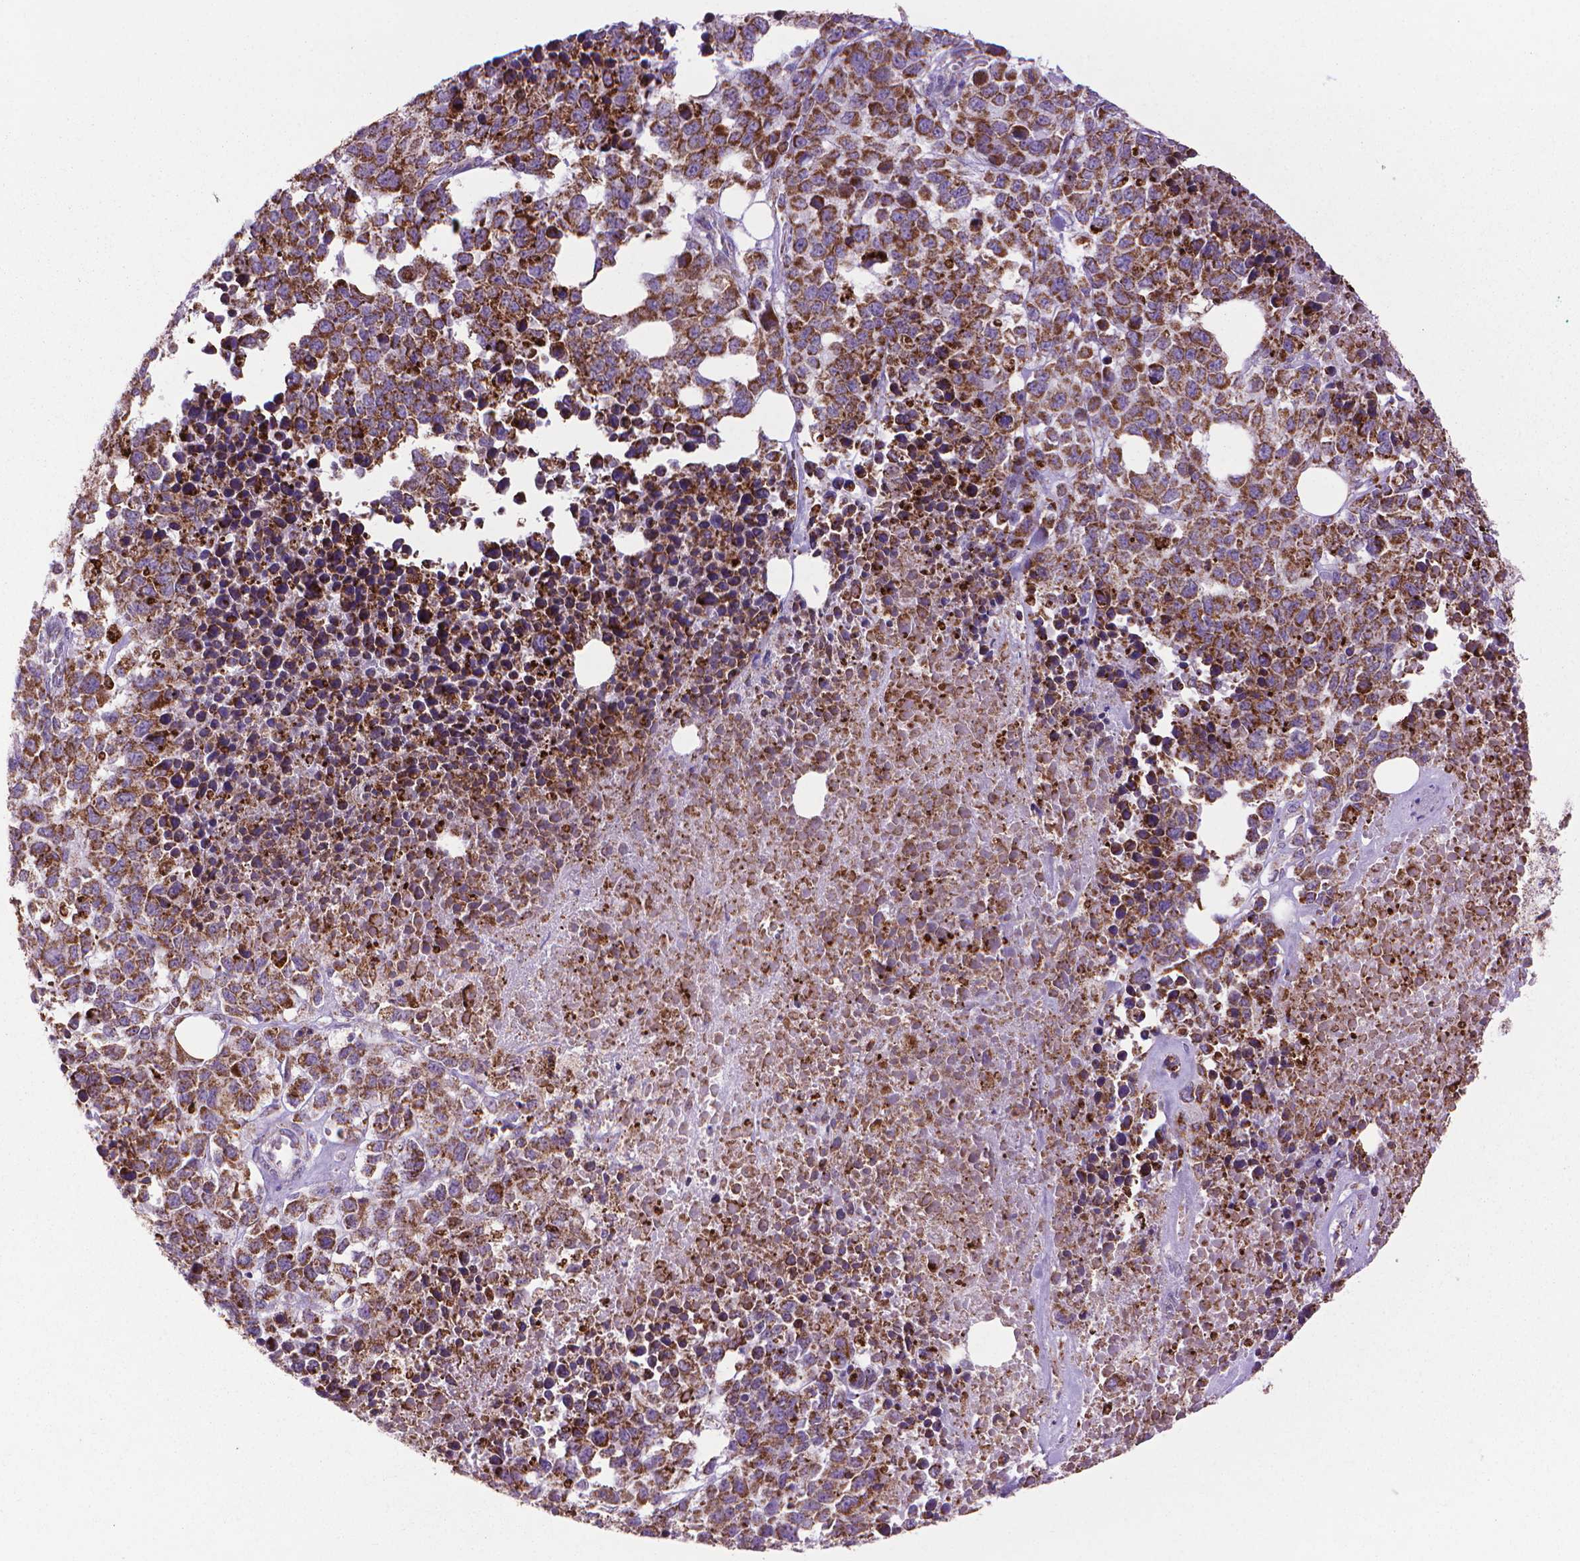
{"staining": {"intensity": "strong", "quantity": ">75%", "location": "cytoplasmic/membranous"}, "tissue": "melanoma", "cell_type": "Tumor cells", "image_type": "cancer", "snomed": [{"axis": "morphology", "description": "Malignant melanoma, Metastatic site"}, {"axis": "topography", "description": "Skin"}], "caption": "The photomicrograph reveals staining of melanoma, revealing strong cytoplasmic/membranous protein expression (brown color) within tumor cells.", "gene": "VDAC1", "patient": {"sex": "male", "age": 84}}